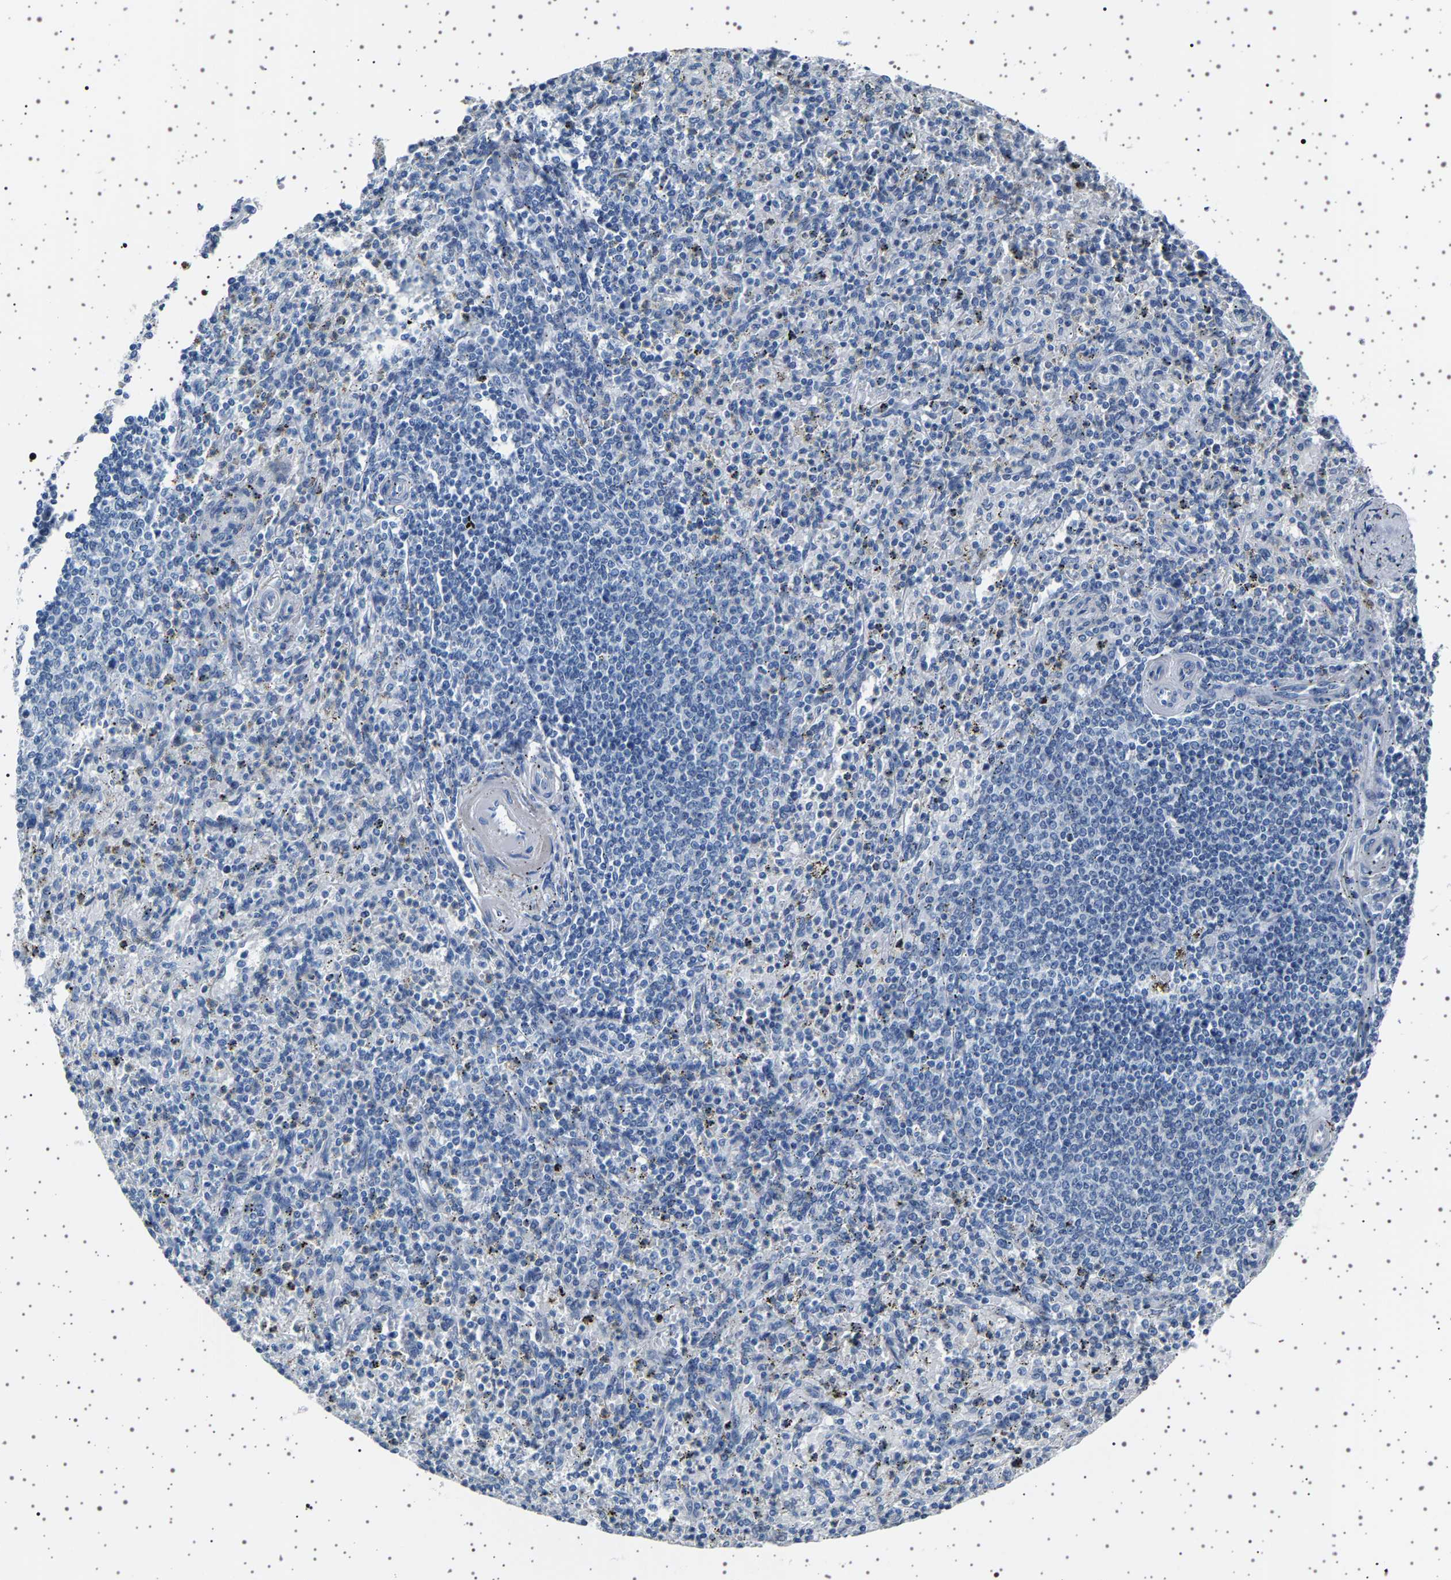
{"staining": {"intensity": "negative", "quantity": "none", "location": "none"}, "tissue": "spleen", "cell_type": "Cells in red pulp", "image_type": "normal", "snomed": [{"axis": "morphology", "description": "Normal tissue, NOS"}, {"axis": "topography", "description": "Spleen"}], "caption": "The histopathology image exhibits no significant positivity in cells in red pulp of spleen. (Stains: DAB (3,3'-diaminobenzidine) IHC with hematoxylin counter stain, Microscopy: brightfield microscopy at high magnification).", "gene": "TFF3", "patient": {"sex": "male", "age": 72}}